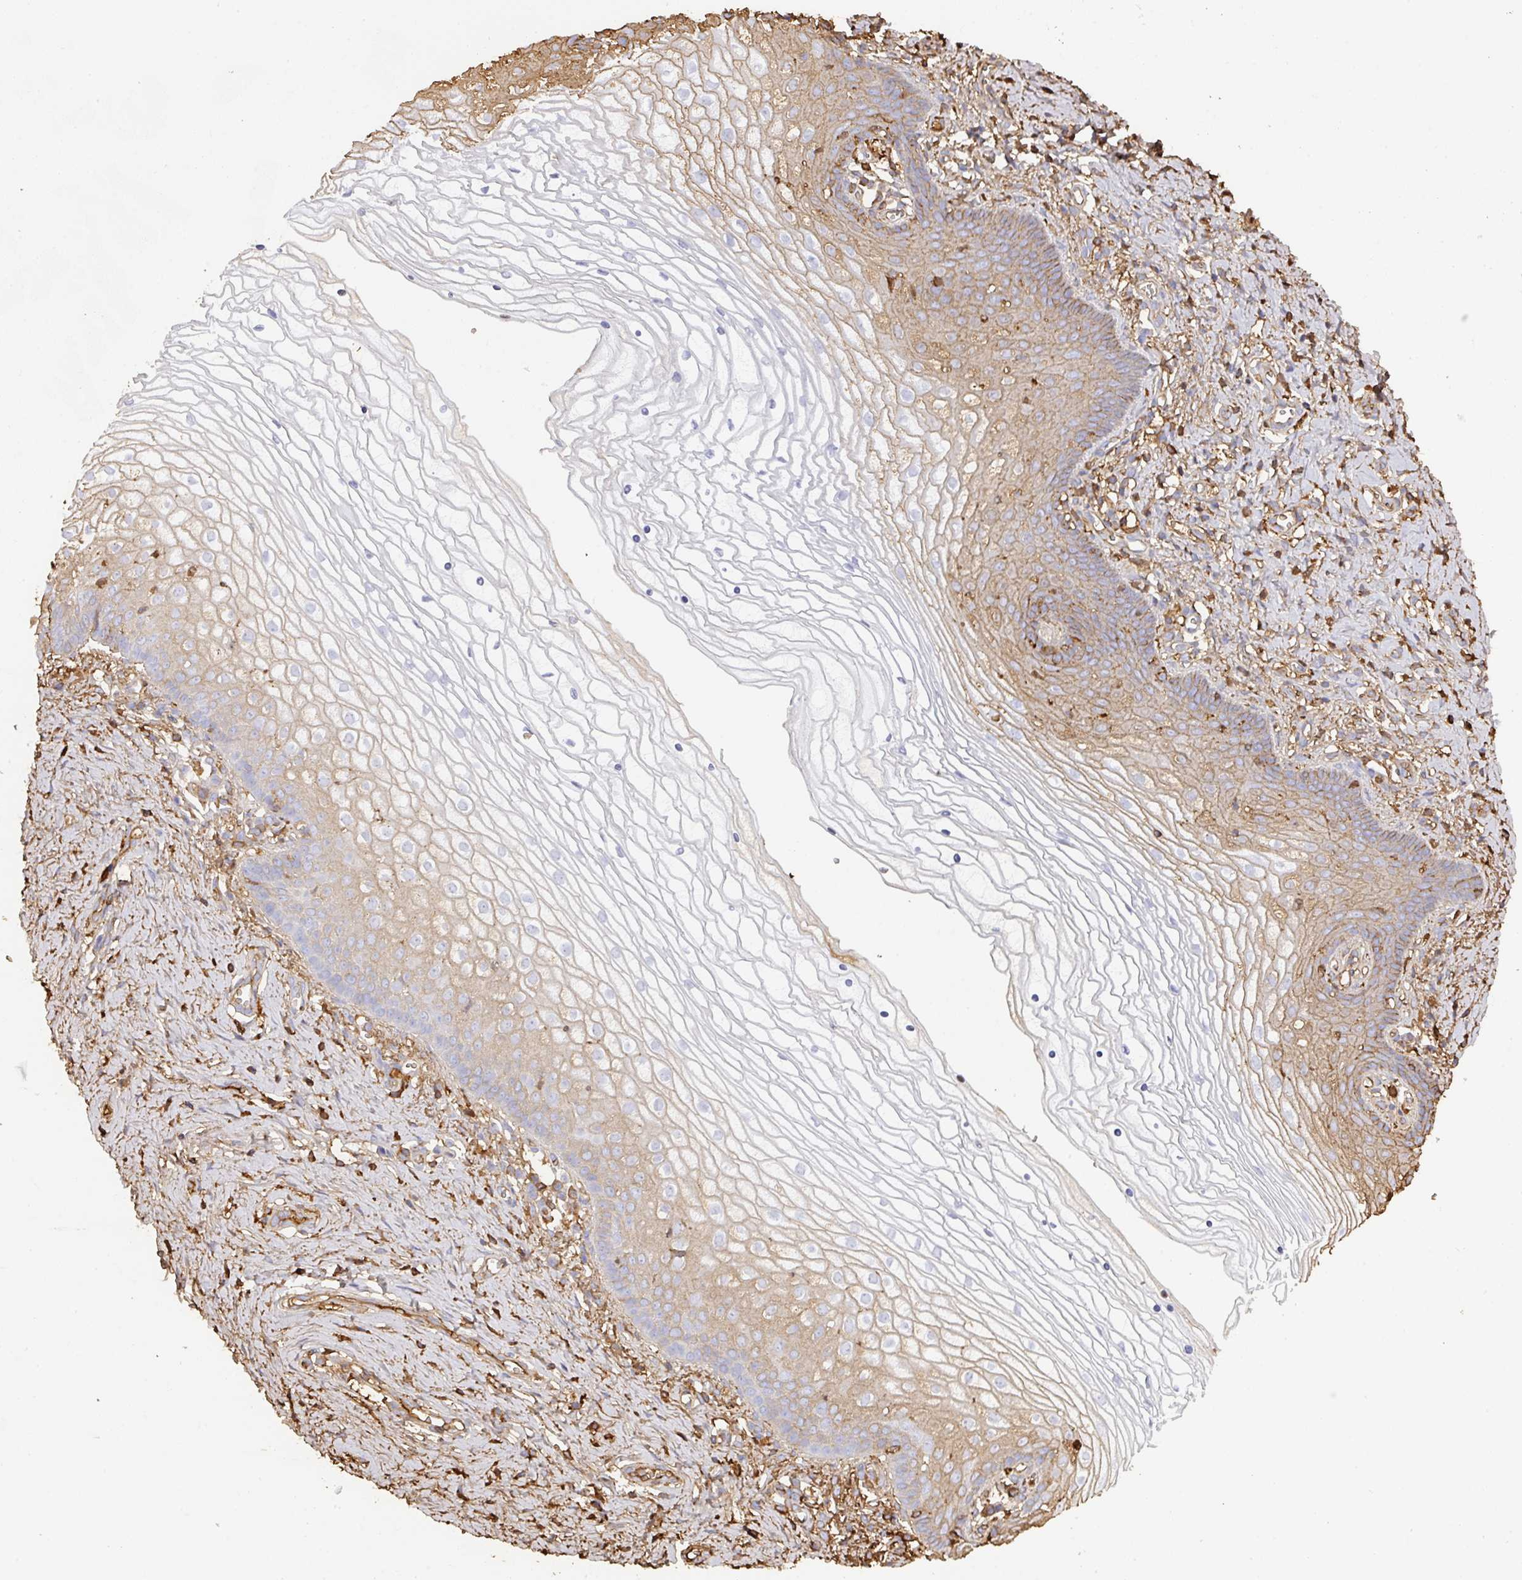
{"staining": {"intensity": "moderate", "quantity": "<25%", "location": "cytoplasmic/membranous"}, "tissue": "vagina", "cell_type": "Squamous epithelial cells", "image_type": "normal", "snomed": [{"axis": "morphology", "description": "Normal tissue, NOS"}, {"axis": "topography", "description": "Vagina"}], "caption": "Squamous epithelial cells display low levels of moderate cytoplasmic/membranous staining in about <25% of cells in benign vagina.", "gene": "ALB", "patient": {"sex": "female", "age": 56}}